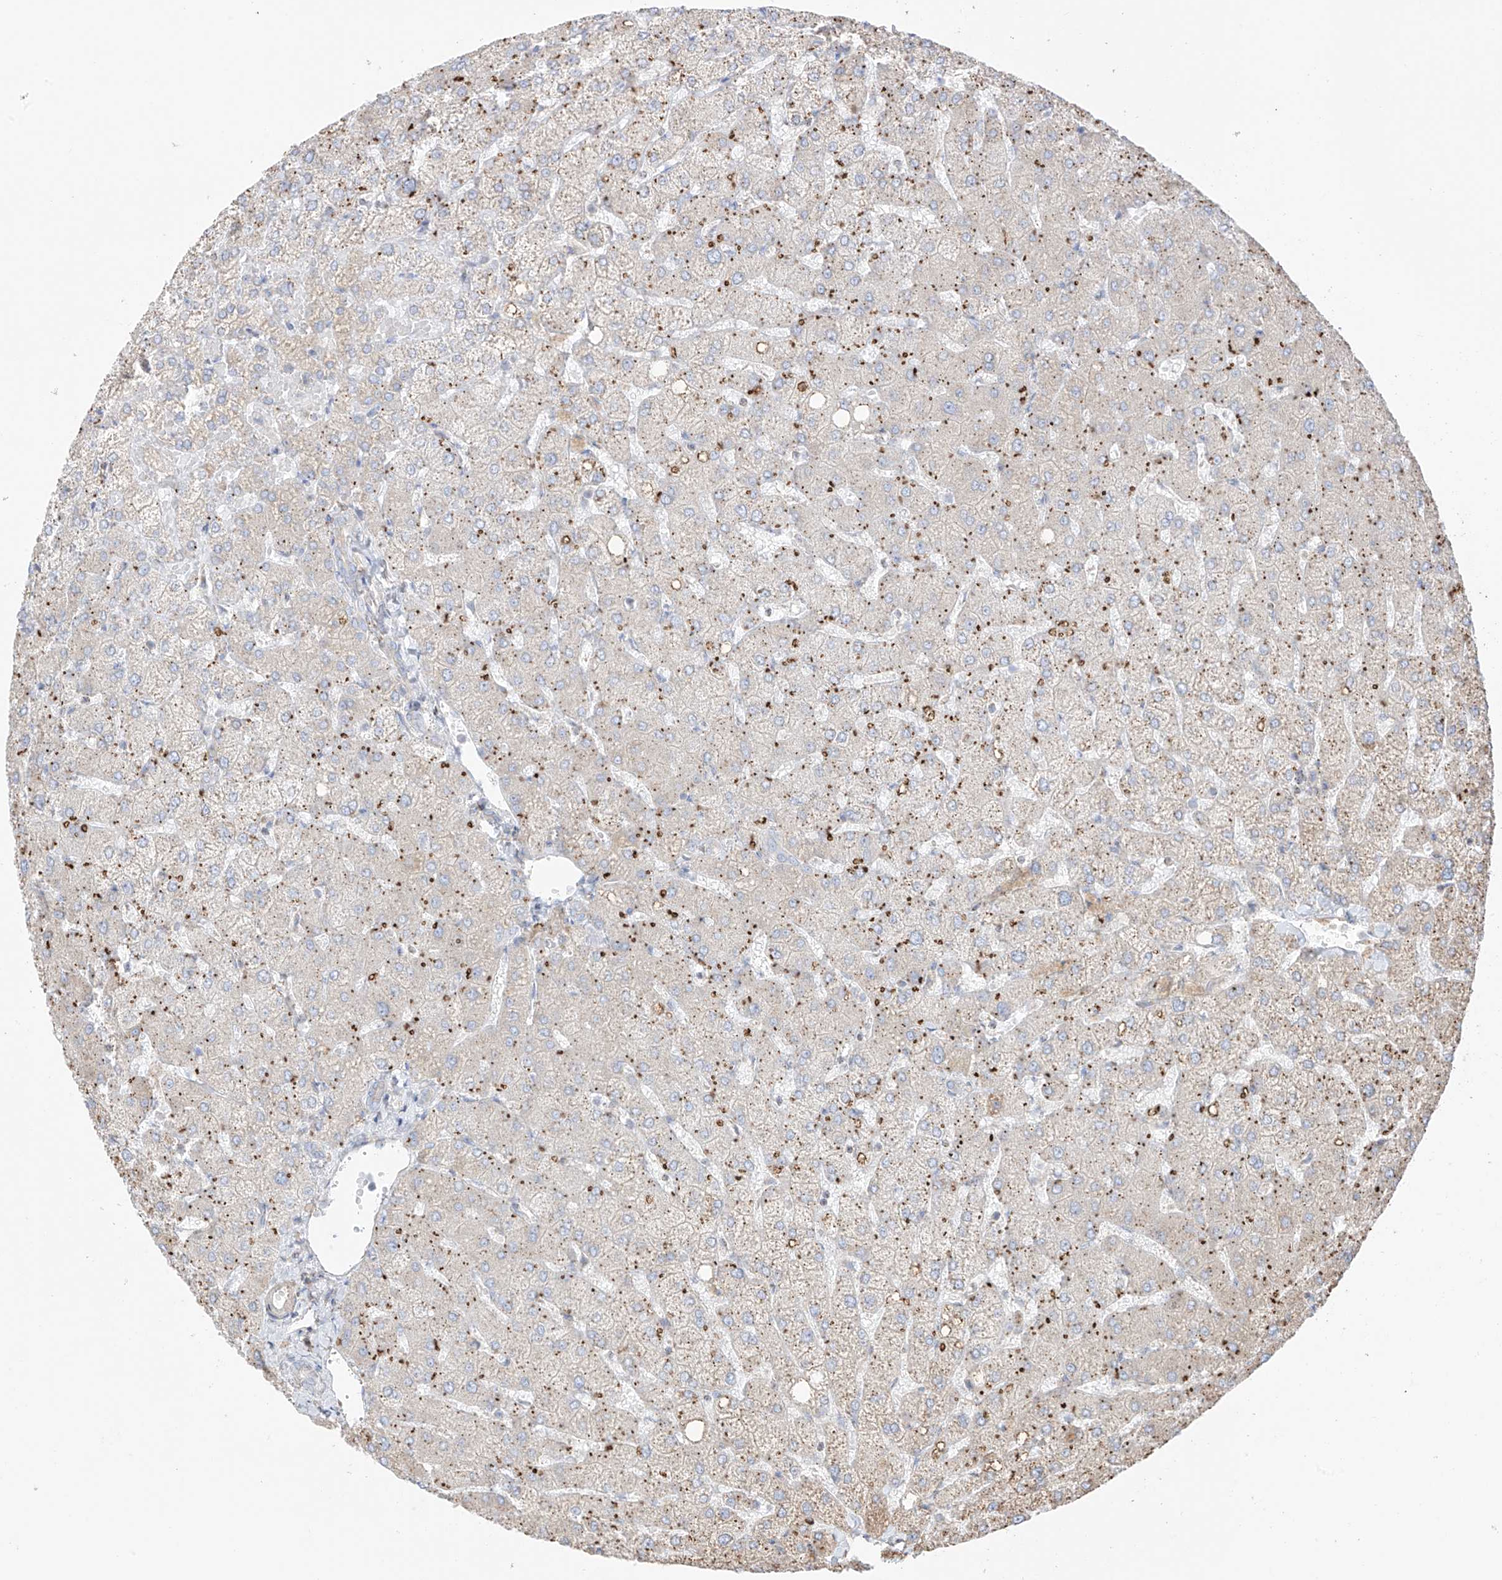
{"staining": {"intensity": "negative", "quantity": "none", "location": "none"}, "tissue": "liver", "cell_type": "Cholangiocytes", "image_type": "normal", "snomed": [{"axis": "morphology", "description": "Normal tissue, NOS"}, {"axis": "topography", "description": "Liver"}], "caption": "The image shows no significant expression in cholangiocytes of liver.", "gene": "XKR3", "patient": {"sex": "female", "age": 54}}